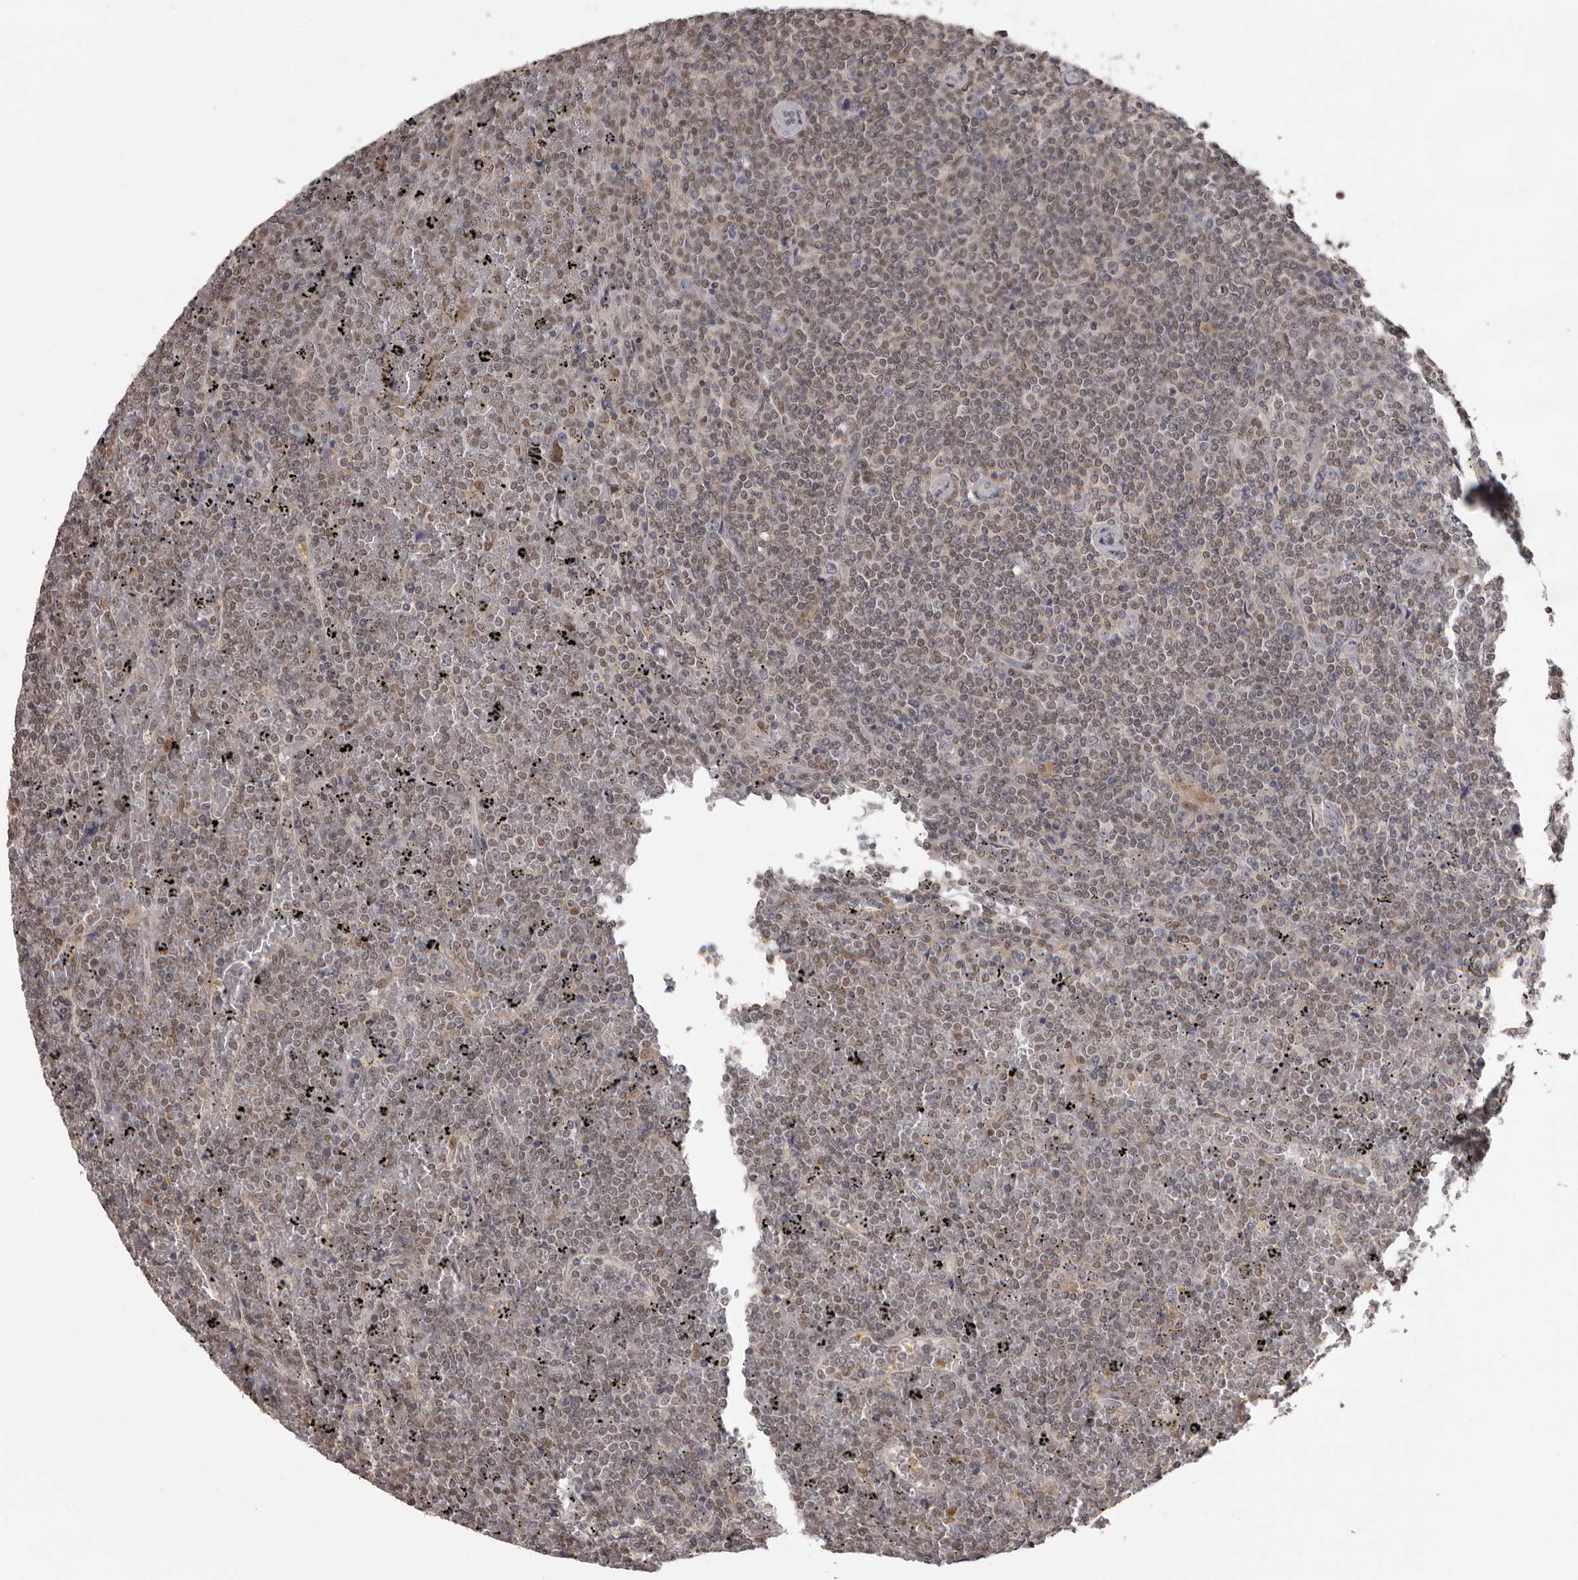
{"staining": {"intensity": "weak", "quantity": "25%-75%", "location": "nuclear"}, "tissue": "lymphoma", "cell_type": "Tumor cells", "image_type": "cancer", "snomed": [{"axis": "morphology", "description": "Malignant lymphoma, non-Hodgkin's type, Low grade"}, {"axis": "topography", "description": "Spleen"}], "caption": "A photomicrograph showing weak nuclear staining in about 25%-75% of tumor cells in low-grade malignant lymphoma, non-Hodgkin's type, as visualized by brown immunohistochemical staining.", "gene": "MDH1", "patient": {"sex": "female", "age": 19}}